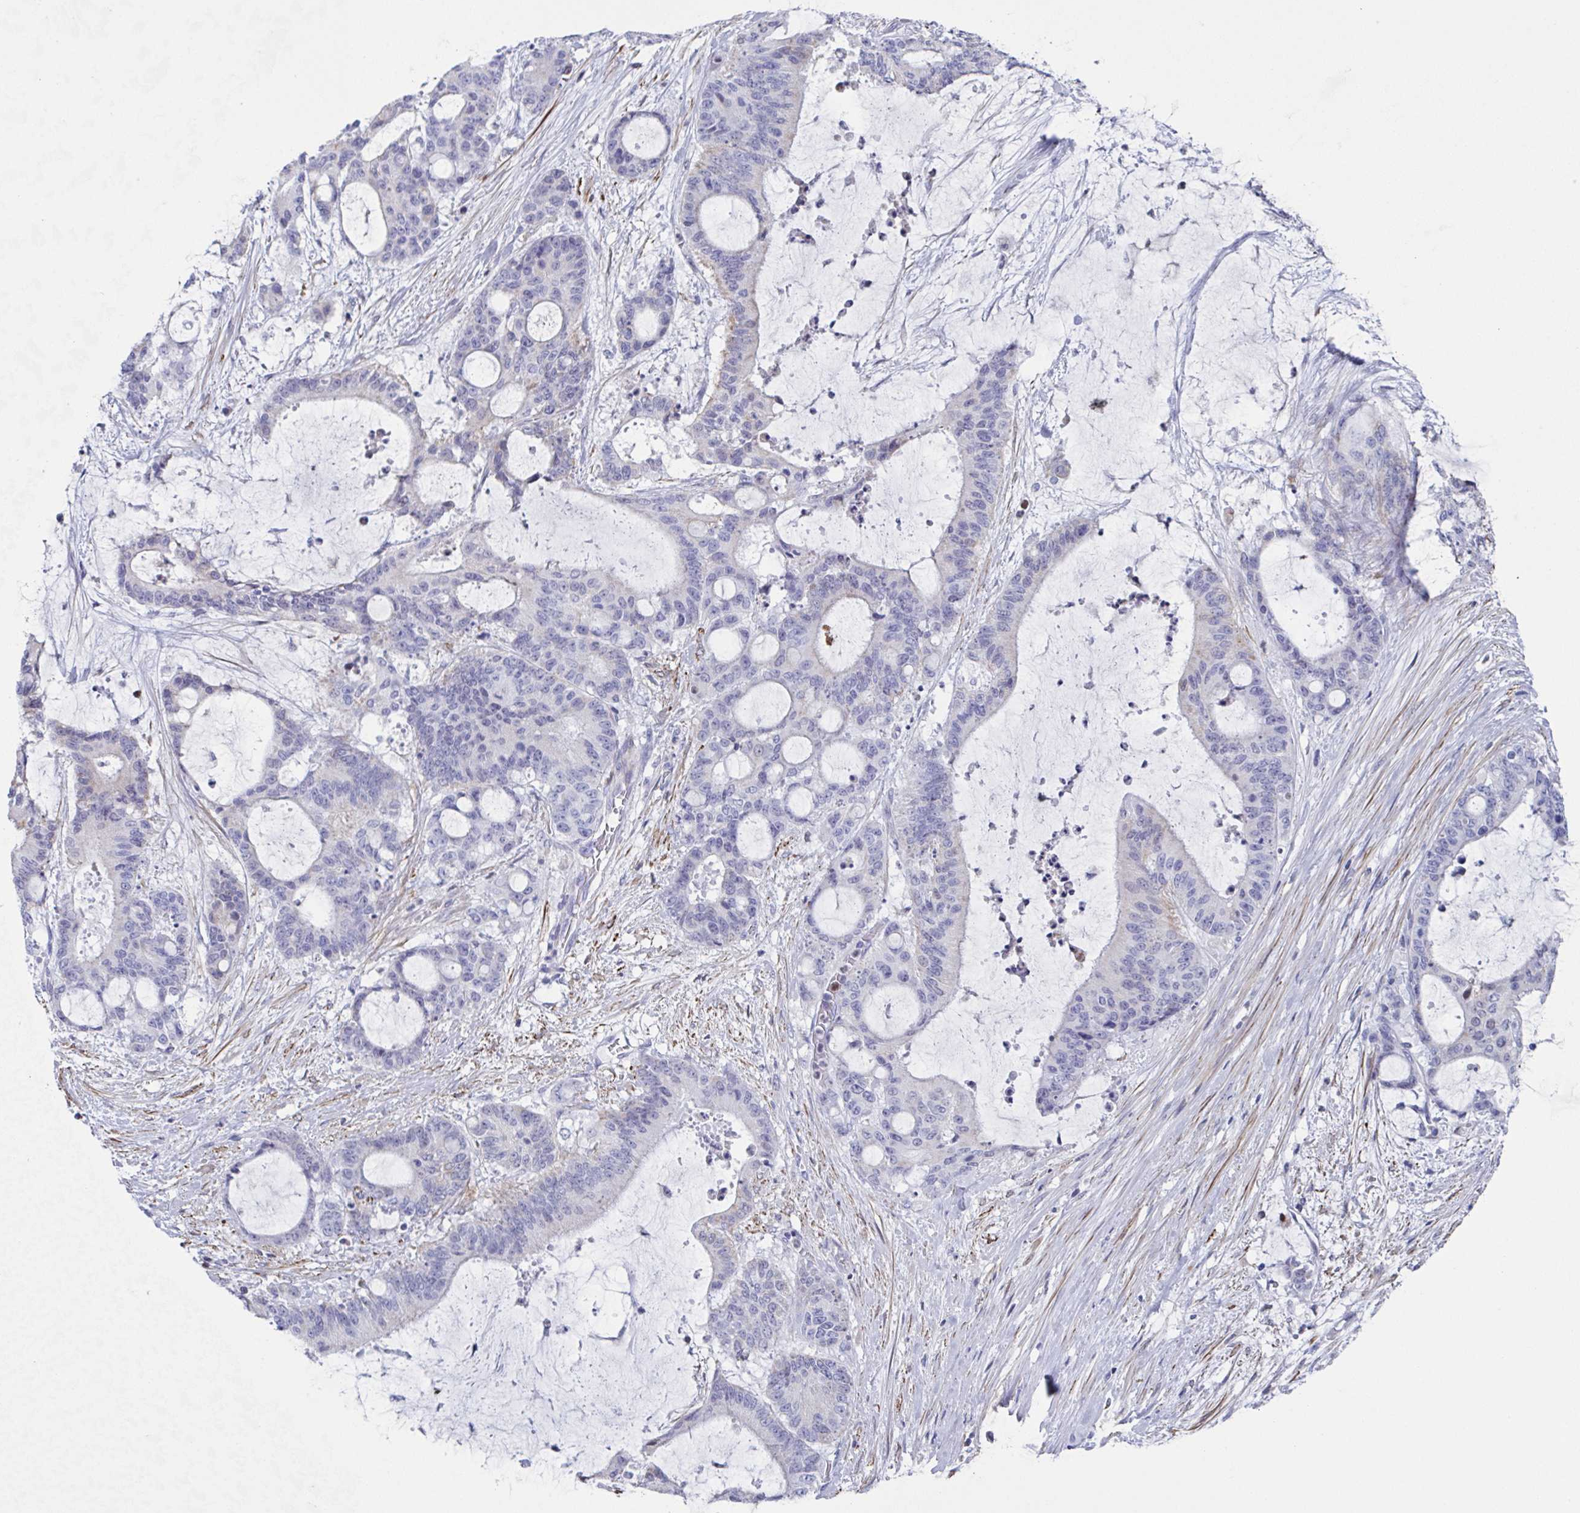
{"staining": {"intensity": "negative", "quantity": "none", "location": "none"}, "tissue": "liver cancer", "cell_type": "Tumor cells", "image_type": "cancer", "snomed": [{"axis": "morphology", "description": "Normal tissue, NOS"}, {"axis": "morphology", "description": "Cholangiocarcinoma"}, {"axis": "topography", "description": "Liver"}, {"axis": "topography", "description": "Peripheral nerve tissue"}], "caption": "Immunohistochemistry (IHC) micrograph of liver cancer stained for a protein (brown), which demonstrates no positivity in tumor cells. The staining is performed using DAB brown chromogen with nuclei counter-stained in using hematoxylin.", "gene": "PBOV1", "patient": {"sex": "female", "age": 73}}